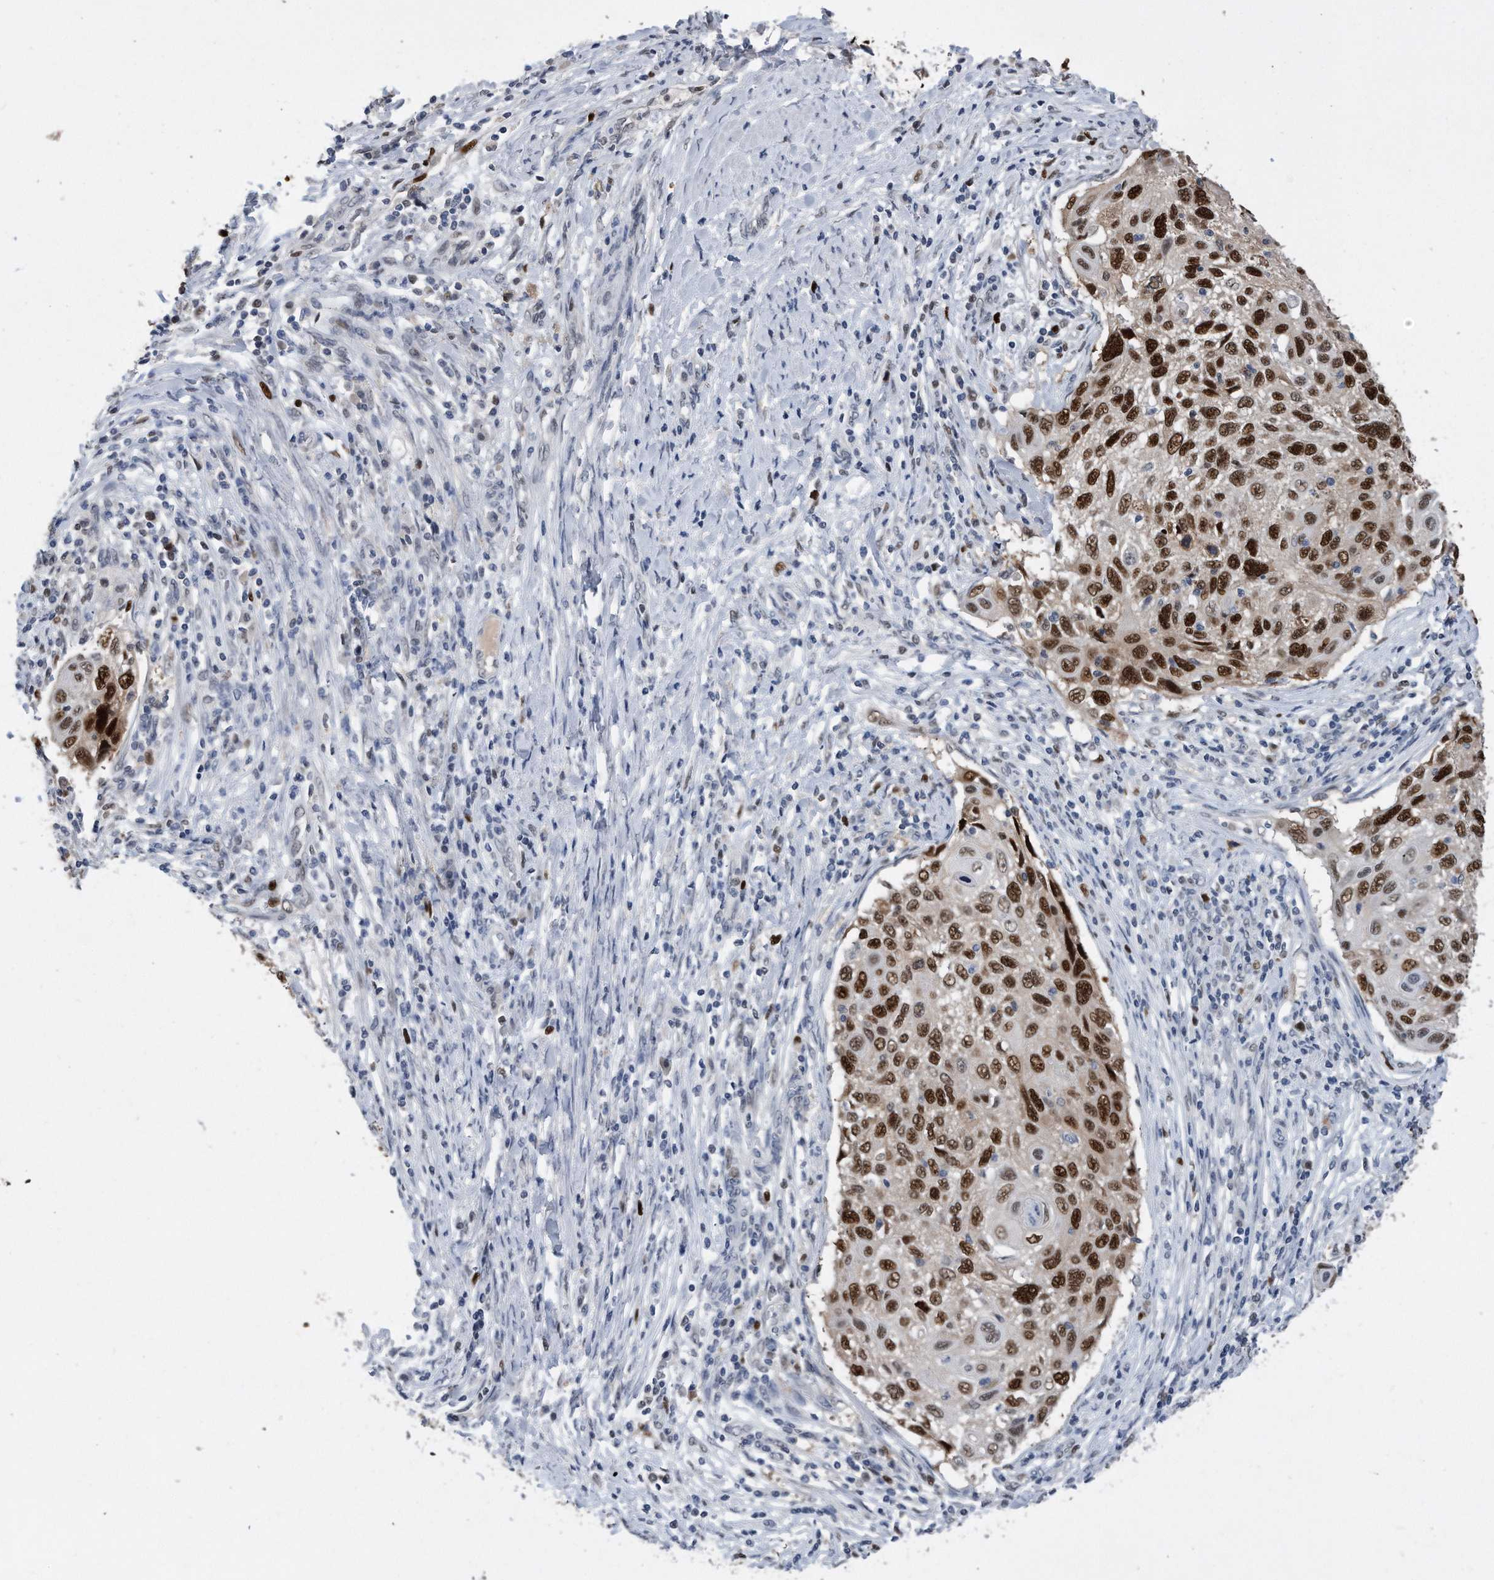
{"staining": {"intensity": "strong", "quantity": ">75%", "location": "nuclear"}, "tissue": "cervical cancer", "cell_type": "Tumor cells", "image_type": "cancer", "snomed": [{"axis": "morphology", "description": "Squamous cell carcinoma, NOS"}, {"axis": "topography", "description": "Cervix"}], "caption": "High-magnification brightfield microscopy of squamous cell carcinoma (cervical) stained with DAB (3,3'-diaminobenzidine) (brown) and counterstained with hematoxylin (blue). tumor cells exhibit strong nuclear expression is present in approximately>75% of cells. The staining is performed using DAB brown chromogen to label protein expression. The nuclei are counter-stained blue using hematoxylin.", "gene": "PCNA", "patient": {"sex": "female", "age": 70}}